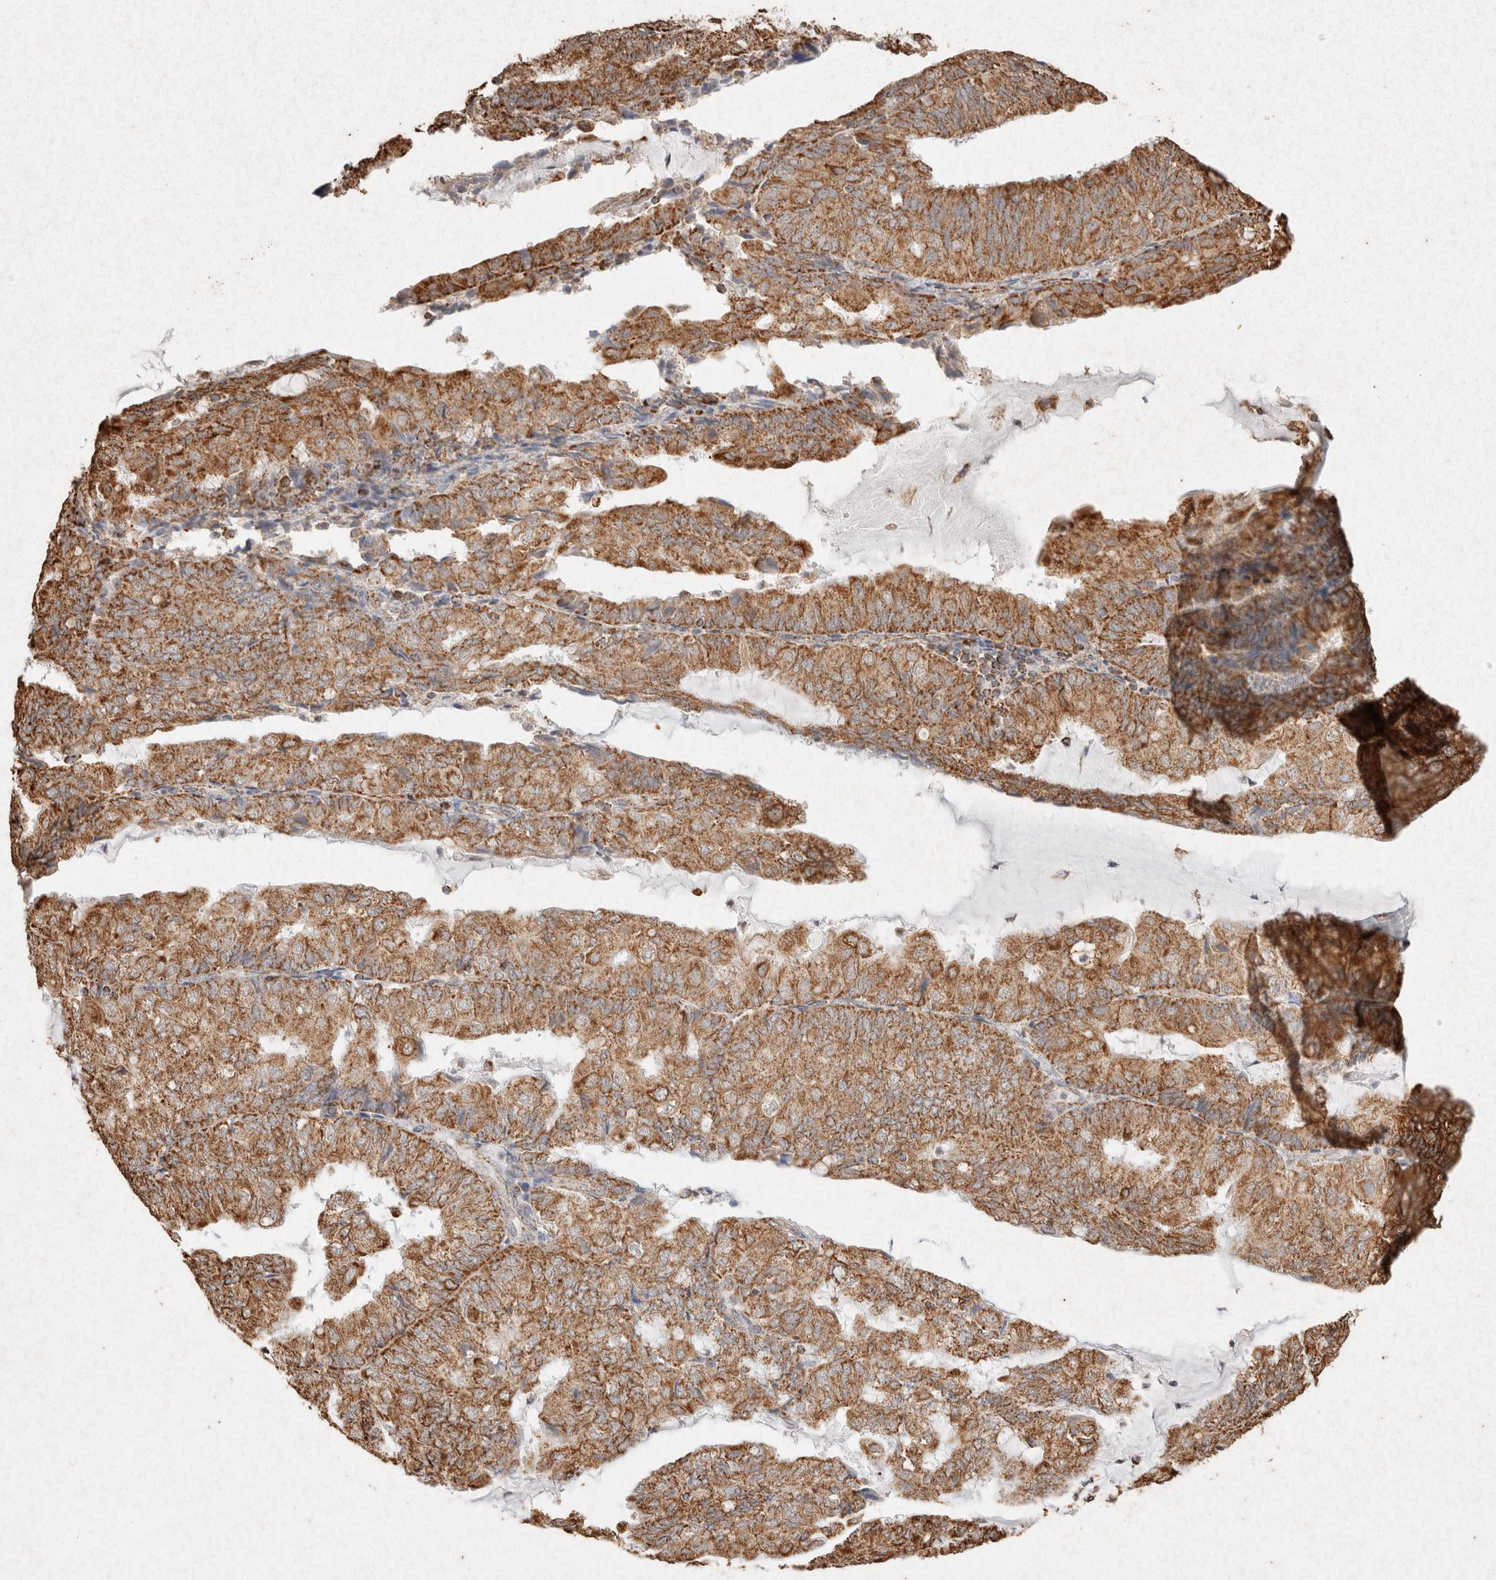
{"staining": {"intensity": "moderate", "quantity": ">75%", "location": "cytoplasmic/membranous"}, "tissue": "endometrial cancer", "cell_type": "Tumor cells", "image_type": "cancer", "snomed": [{"axis": "morphology", "description": "Adenocarcinoma, NOS"}, {"axis": "topography", "description": "Endometrium"}], "caption": "Immunohistochemistry (IHC) histopathology image of neoplastic tissue: human endometrial cancer stained using immunohistochemistry demonstrates medium levels of moderate protein expression localized specifically in the cytoplasmic/membranous of tumor cells, appearing as a cytoplasmic/membranous brown color.", "gene": "SDC2", "patient": {"sex": "female", "age": 81}}